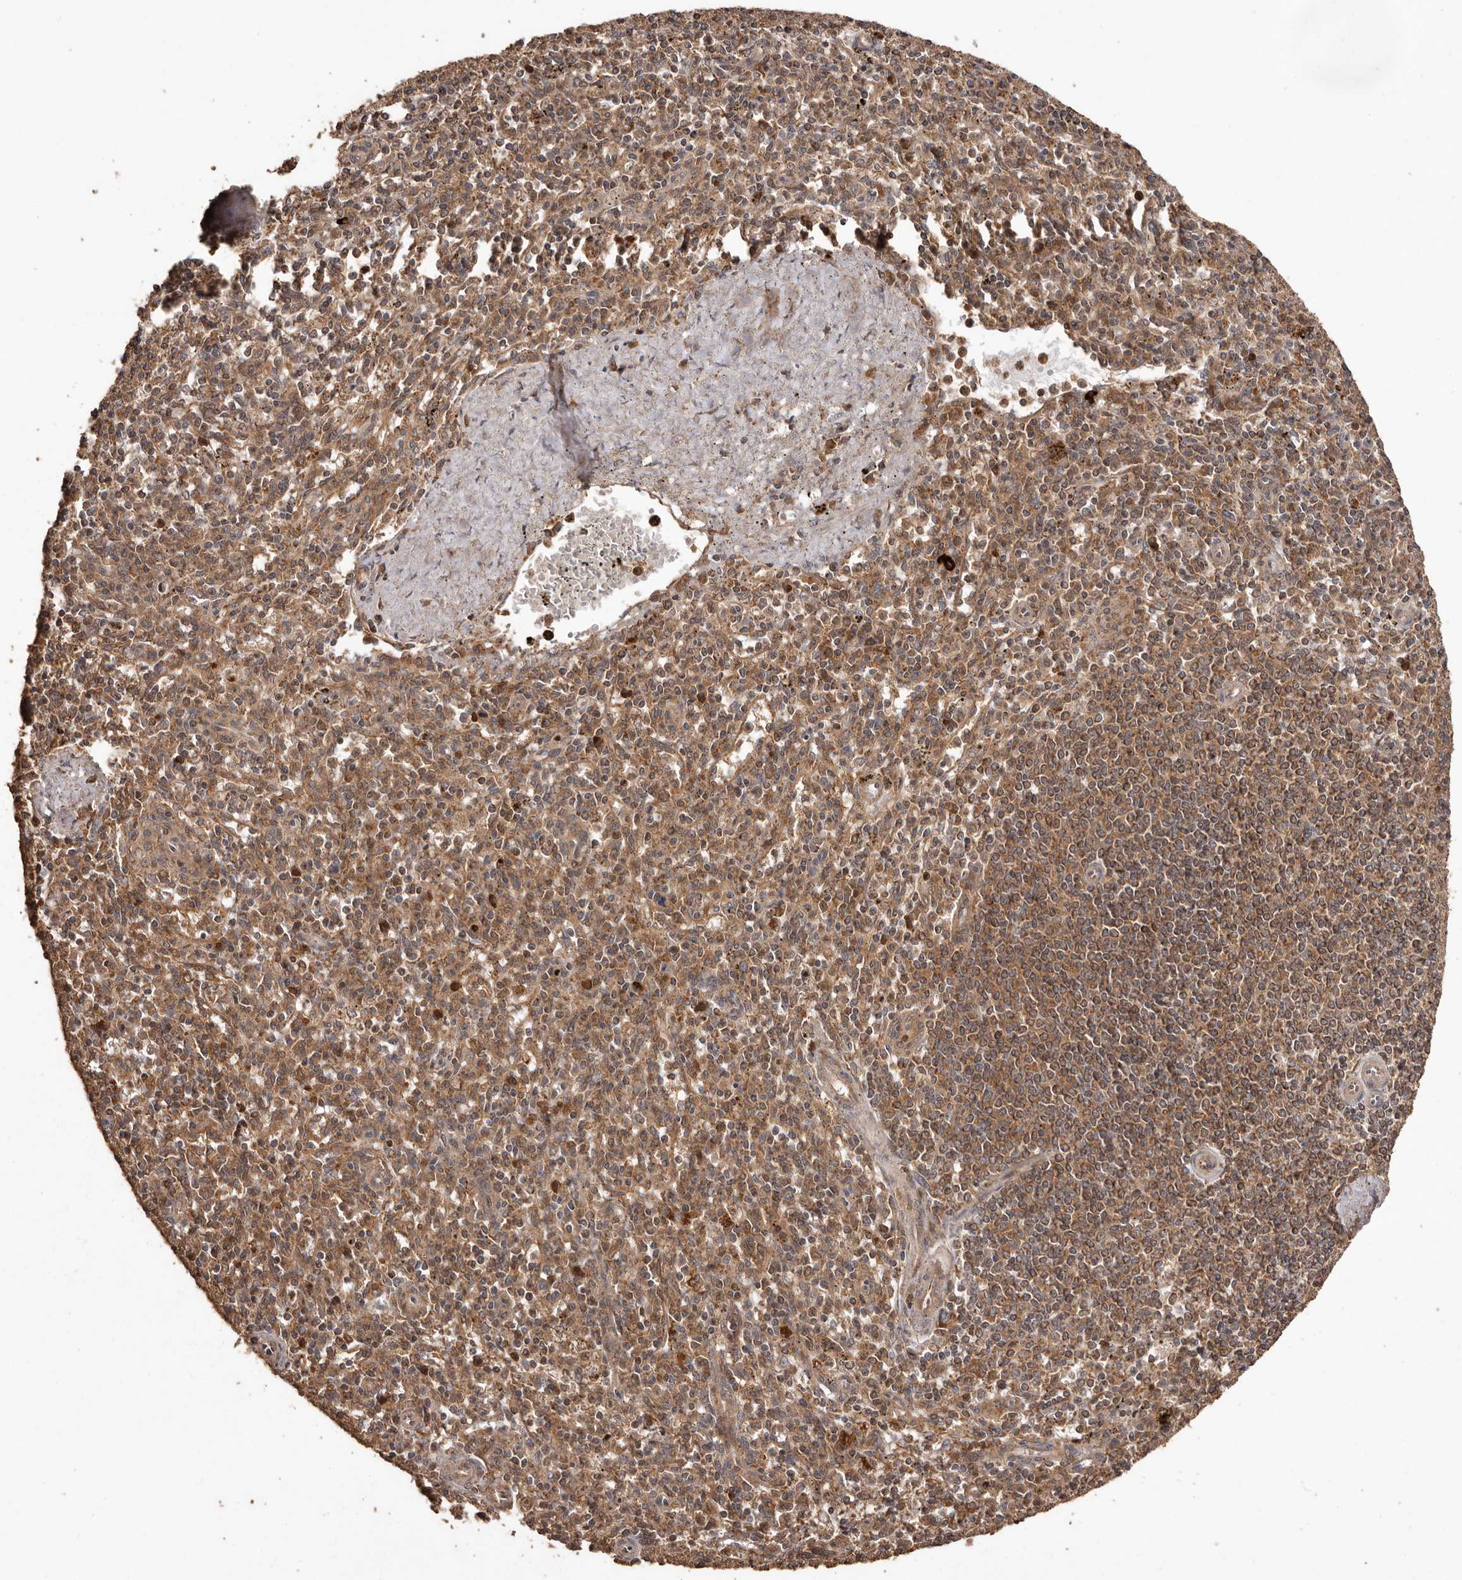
{"staining": {"intensity": "moderate", "quantity": ">75%", "location": "cytoplasmic/membranous"}, "tissue": "spleen", "cell_type": "Cells in red pulp", "image_type": "normal", "snomed": [{"axis": "morphology", "description": "Normal tissue, NOS"}, {"axis": "topography", "description": "Spleen"}], "caption": "Protein staining of unremarkable spleen exhibits moderate cytoplasmic/membranous staining in approximately >75% of cells in red pulp. The protein of interest is stained brown, and the nuclei are stained in blue (DAB (3,3'-diaminobenzidine) IHC with brightfield microscopy, high magnification).", "gene": "RWDD1", "patient": {"sex": "male", "age": 72}}